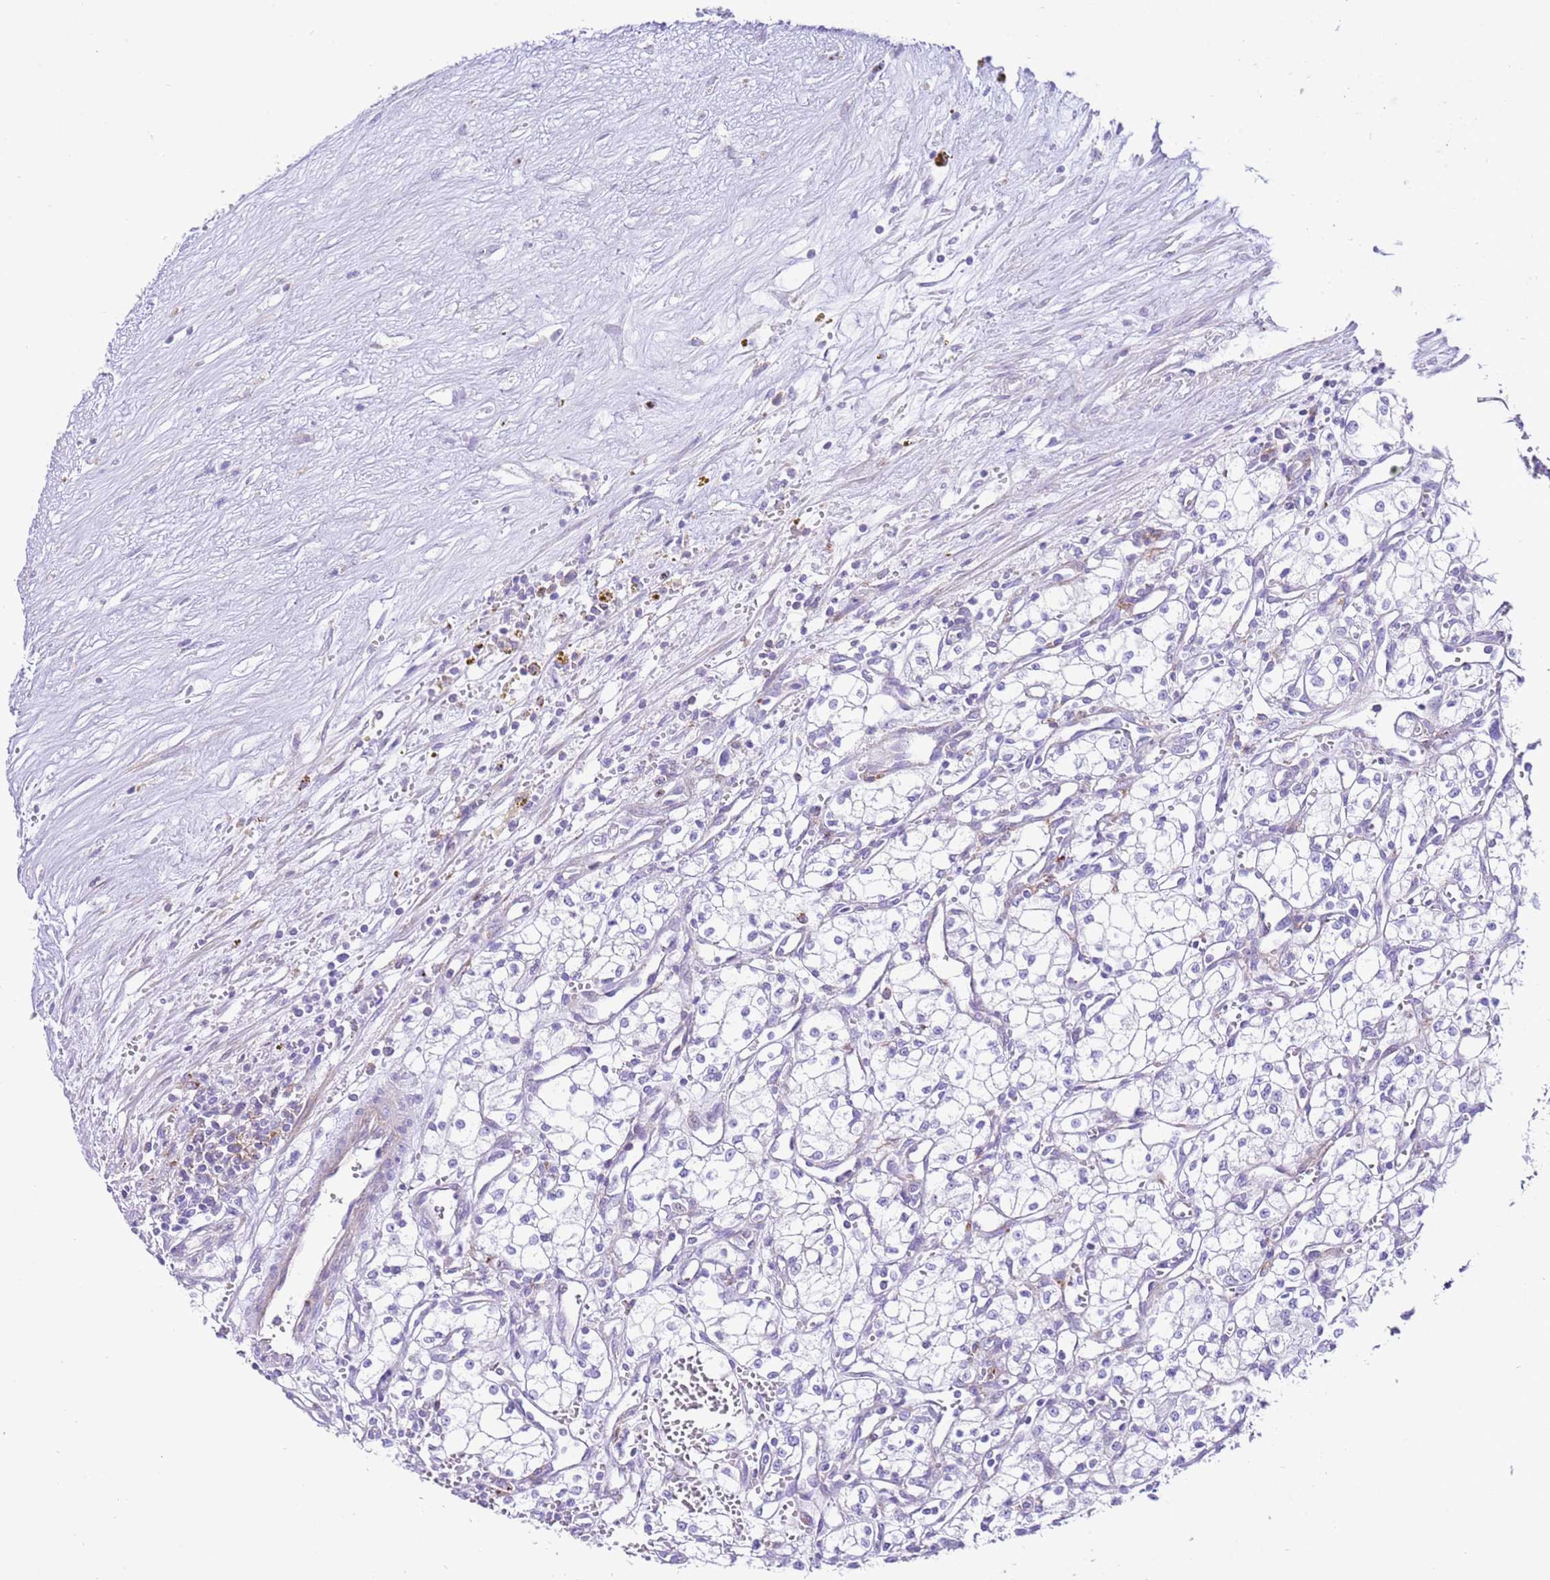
{"staining": {"intensity": "negative", "quantity": "none", "location": "none"}, "tissue": "renal cancer", "cell_type": "Tumor cells", "image_type": "cancer", "snomed": [{"axis": "morphology", "description": "Adenocarcinoma, NOS"}, {"axis": "topography", "description": "Kidney"}], "caption": "DAB immunohistochemical staining of human renal adenocarcinoma reveals no significant expression in tumor cells.", "gene": "ALDH3A1", "patient": {"sex": "male", "age": 59}}